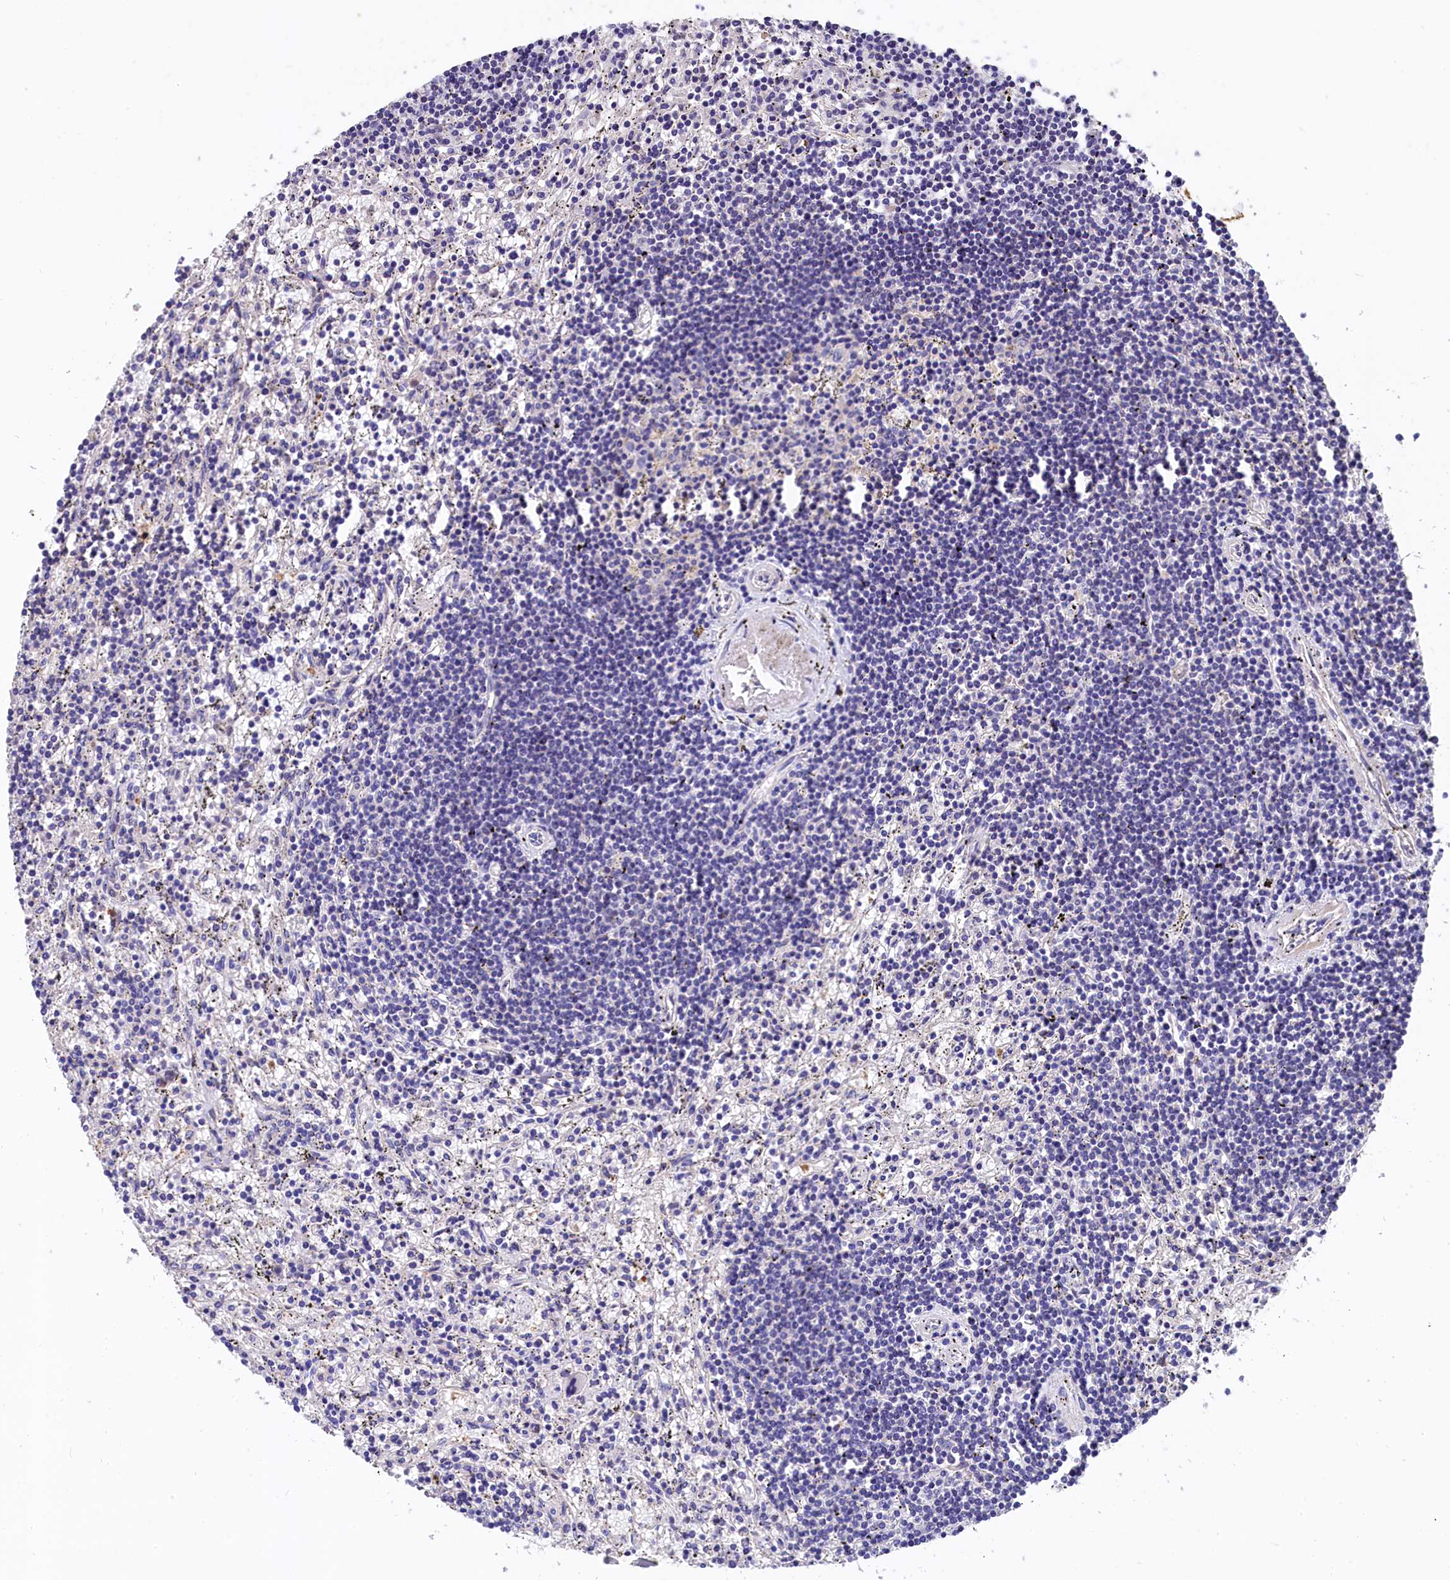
{"staining": {"intensity": "negative", "quantity": "none", "location": "none"}, "tissue": "lymphoma", "cell_type": "Tumor cells", "image_type": "cancer", "snomed": [{"axis": "morphology", "description": "Malignant lymphoma, non-Hodgkin's type, Low grade"}, {"axis": "topography", "description": "Spleen"}], "caption": "Lymphoma stained for a protein using IHC shows no staining tumor cells.", "gene": "EPS8L2", "patient": {"sex": "male", "age": 76}}